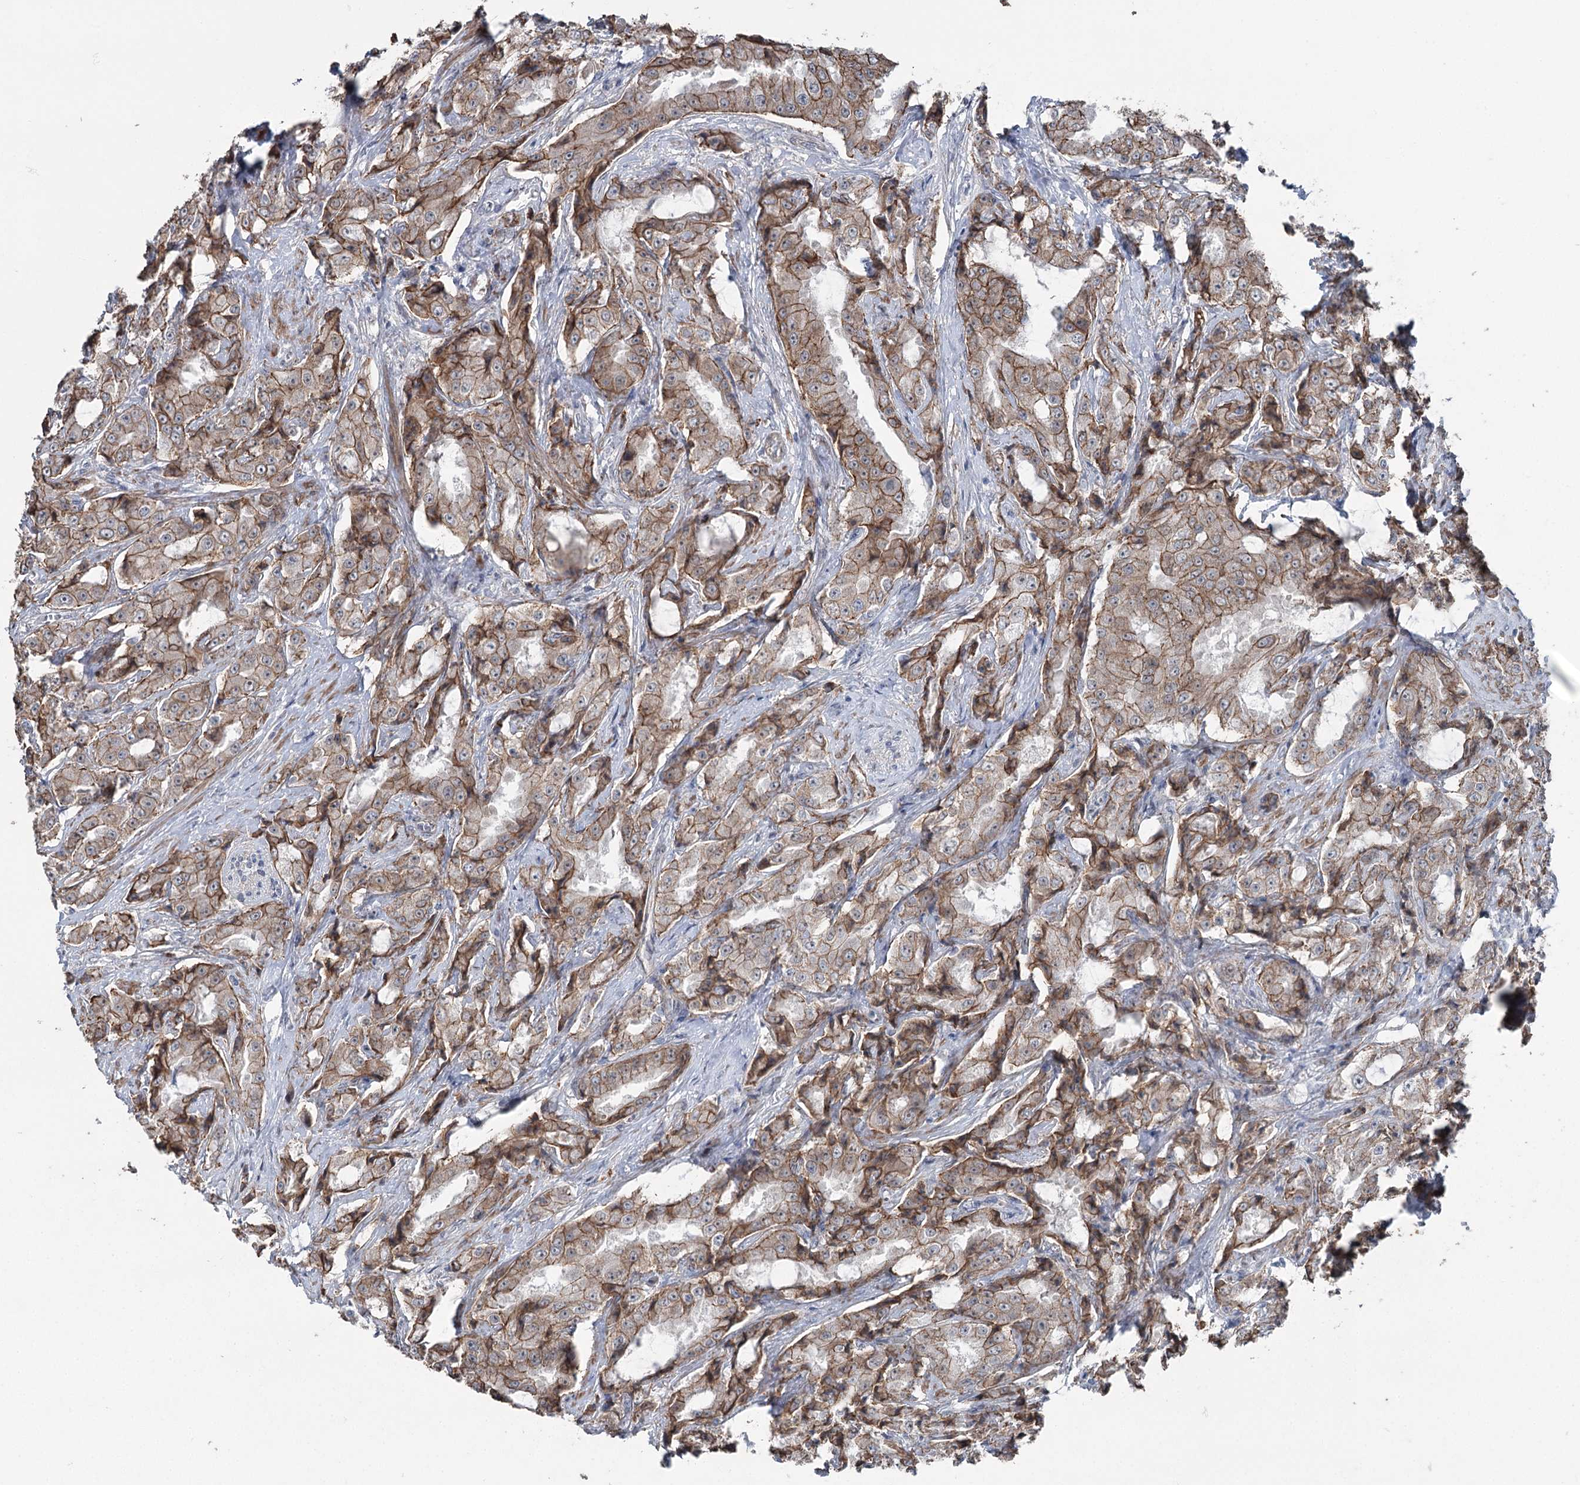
{"staining": {"intensity": "moderate", "quantity": ">75%", "location": "cytoplasmic/membranous"}, "tissue": "prostate cancer", "cell_type": "Tumor cells", "image_type": "cancer", "snomed": [{"axis": "morphology", "description": "Adenocarcinoma, High grade"}, {"axis": "topography", "description": "Prostate"}], "caption": "Immunohistochemistry photomicrograph of neoplastic tissue: human prostate cancer (adenocarcinoma (high-grade)) stained using immunohistochemistry (IHC) reveals medium levels of moderate protein expression localized specifically in the cytoplasmic/membranous of tumor cells, appearing as a cytoplasmic/membranous brown color.", "gene": "FAM120B", "patient": {"sex": "male", "age": 73}}